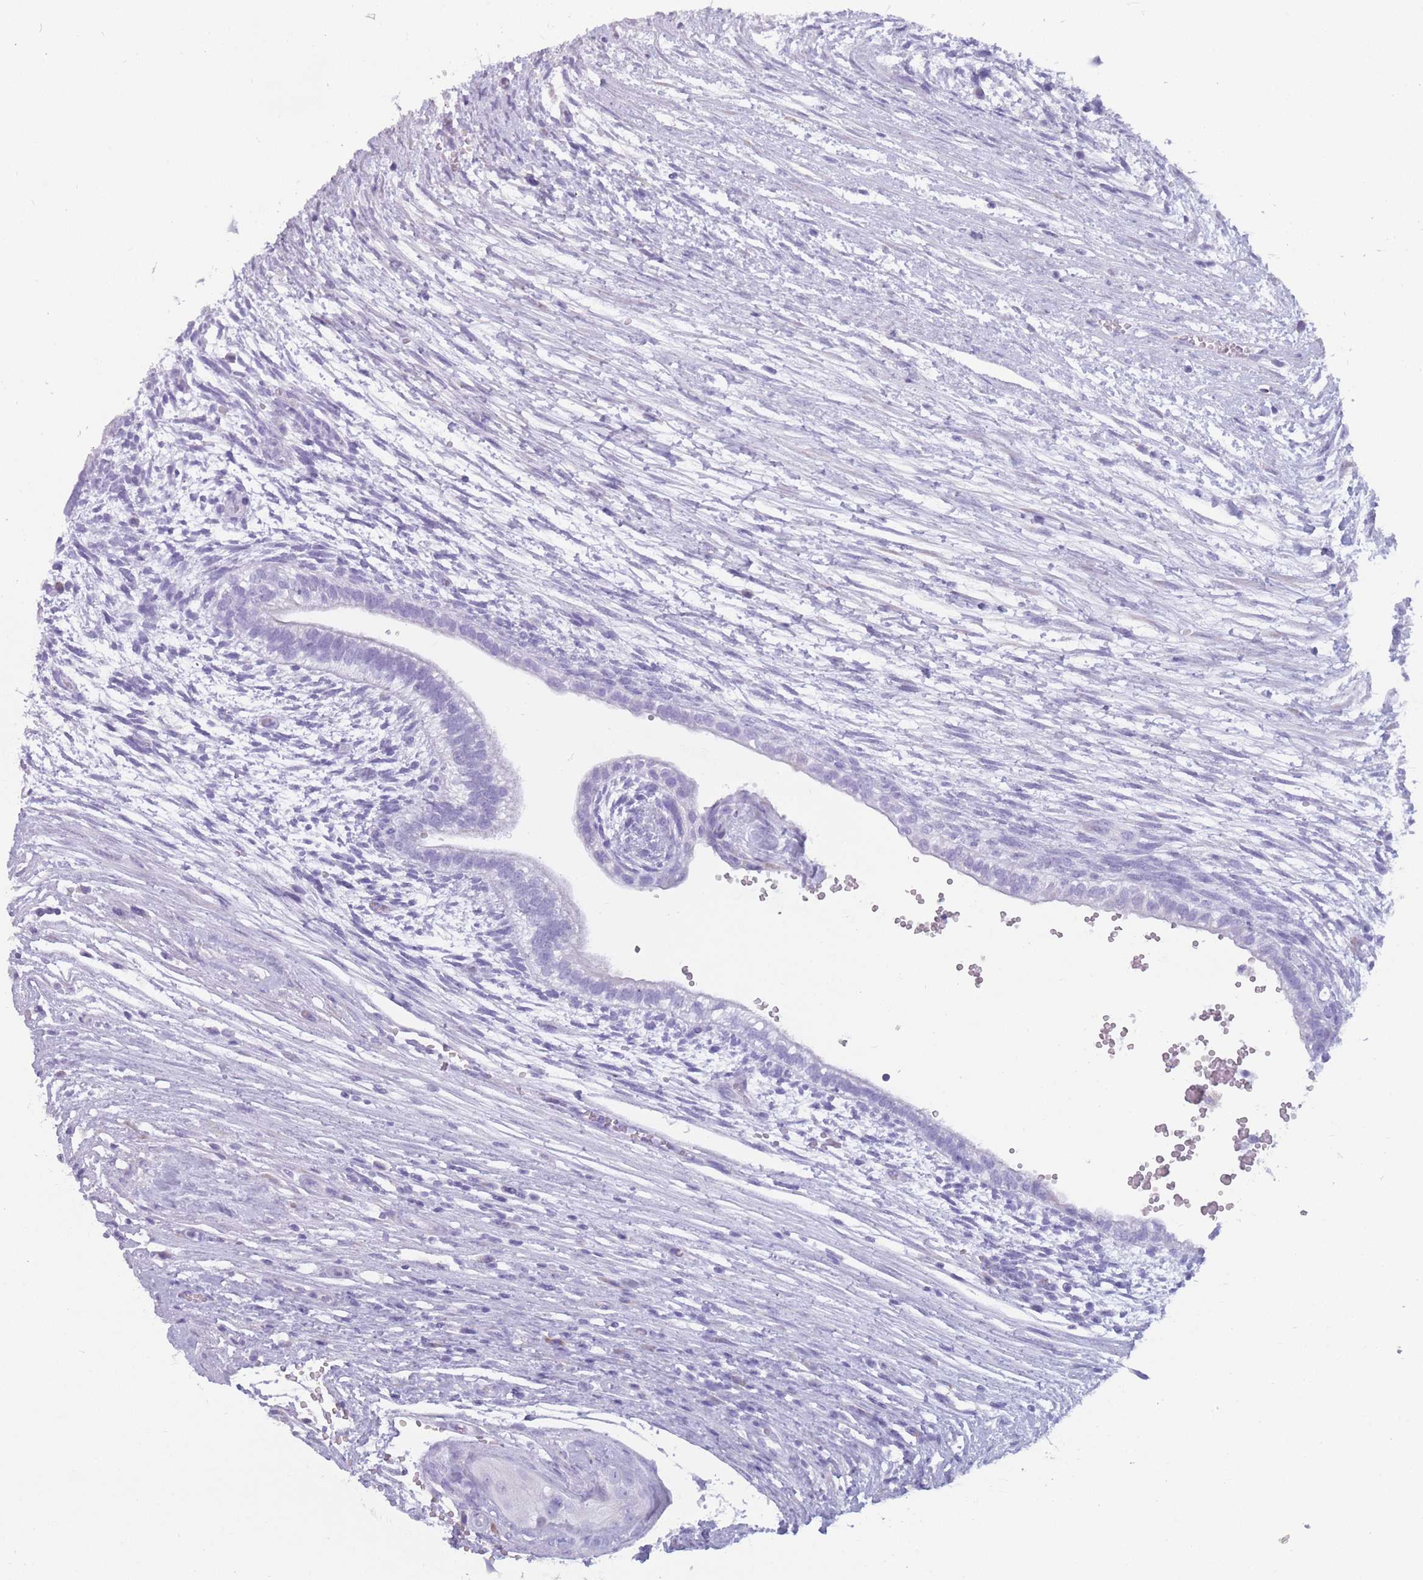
{"staining": {"intensity": "negative", "quantity": "none", "location": "none"}, "tissue": "testis cancer", "cell_type": "Tumor cells", "image_type": "cancer", "snomed": [{"axis": "morphology", "description": "Normal tissue, NOS"}, {"axis": "morphology", "description": "Carcinoma, Embryonal, NOS"}, {"axis": "topography", "description": "Testis"}], "caption": "Tumor cells are negative for protein expression in human embryonal carcinoma (testis). (Brightfield microscopy of DAB (3,3'-diaminobenzidine) immunohistochemistry at high magnification).", "gene": "COL27A1", "patient": {"sex": "male", "age": 32}}